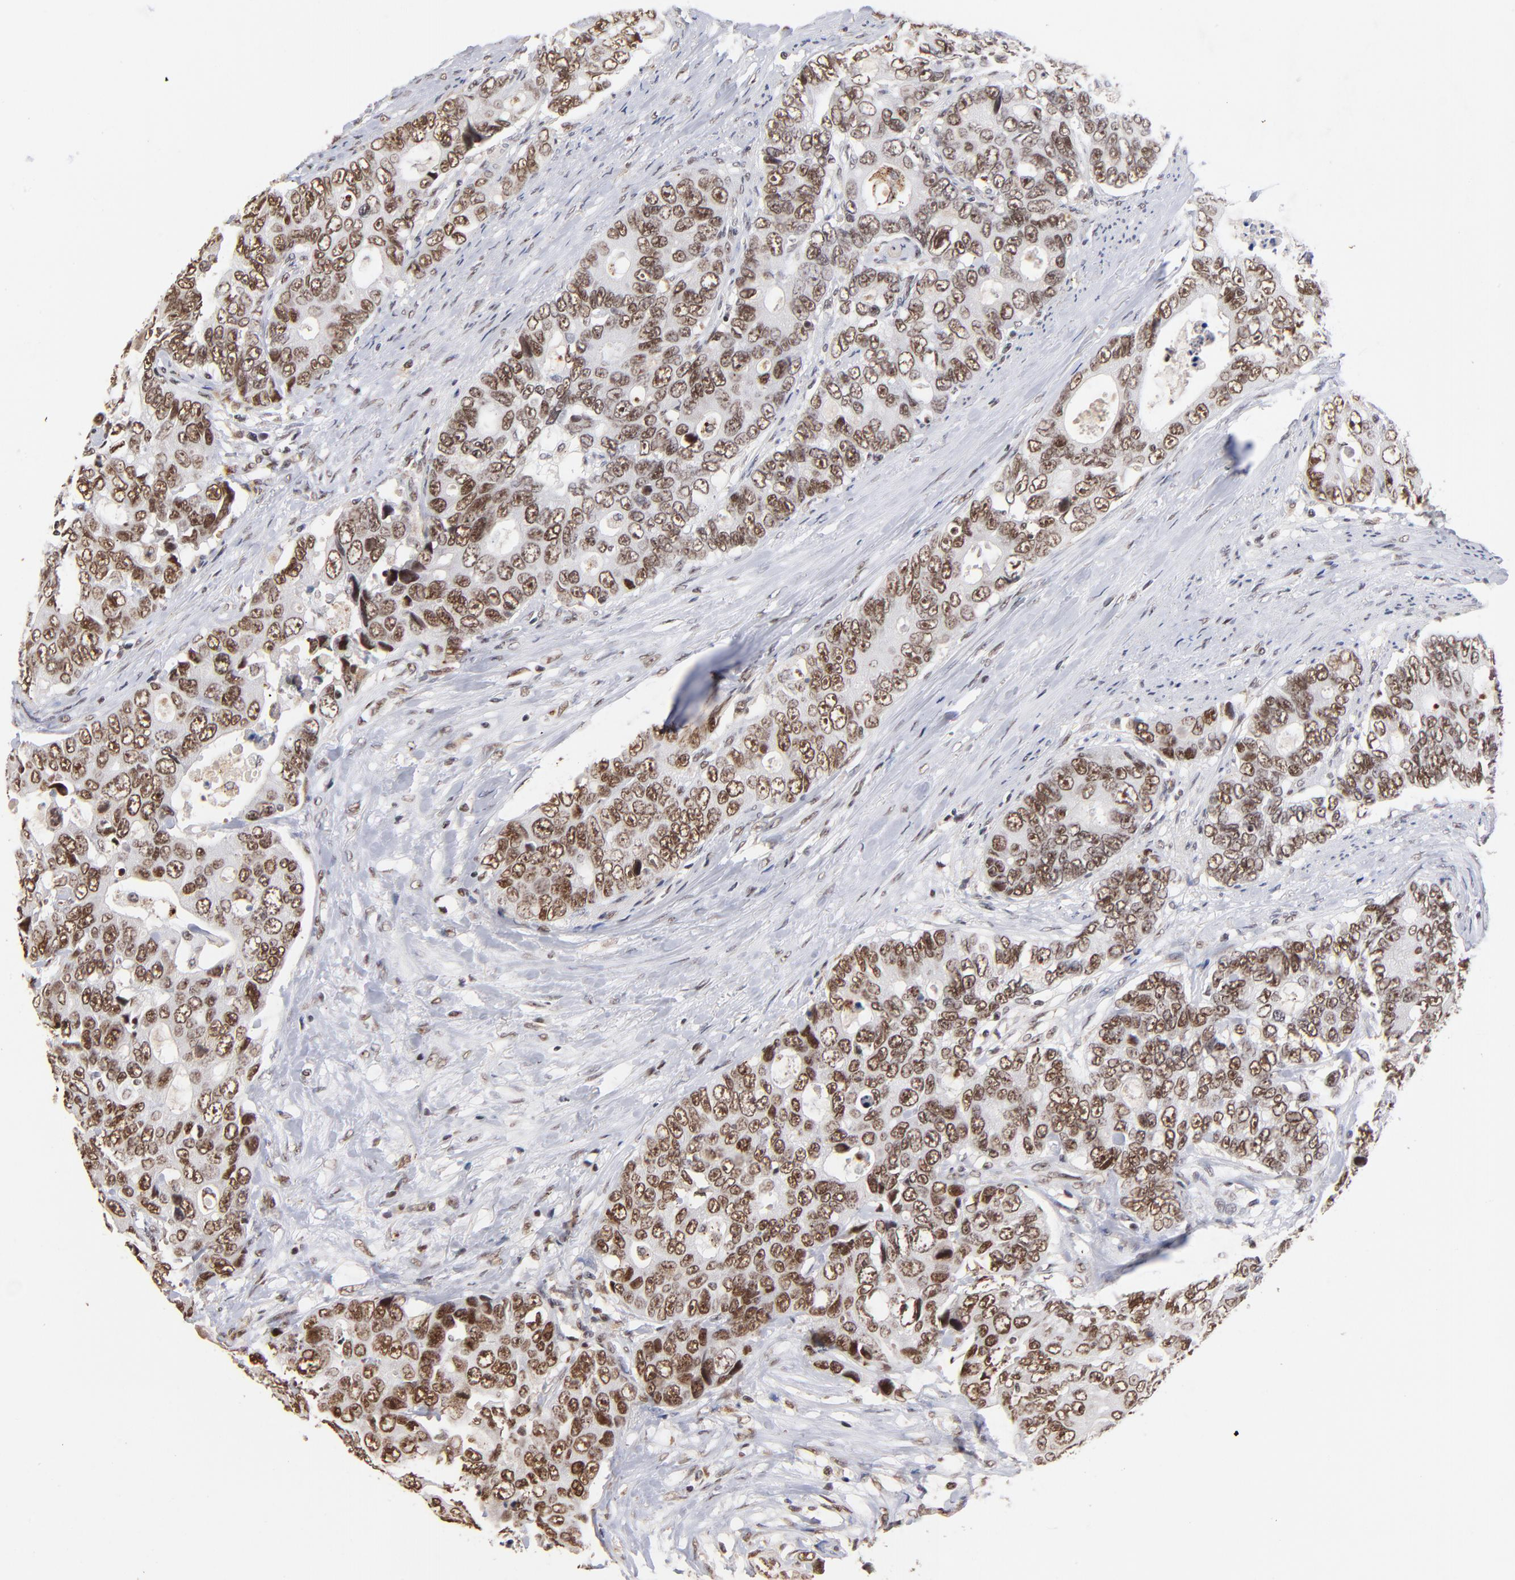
{"staining": {"intensity": "strong", "quantity": ">75%", "location": "cytoplasmic/membranous,nuclear"}, "tissue": "colorectal cancer", "cell_type": "Tumor cells", "image_type": "cancer", "snomed": [{"axis": "morphology", "description": "Adenocarcinoma, NOS"}, {"axis": "topography", "description": "Rectum"}], "caption": "Approximately >75% of tumor cells in colorectal cancer (adenocarcinoma) reveal strong cytoplasmic/membranous and nuclear protein staining as visualized by brown immunohistochemical staining.", "gene": "ZNF146", "patient": {"sex": "female", "age": 67}}